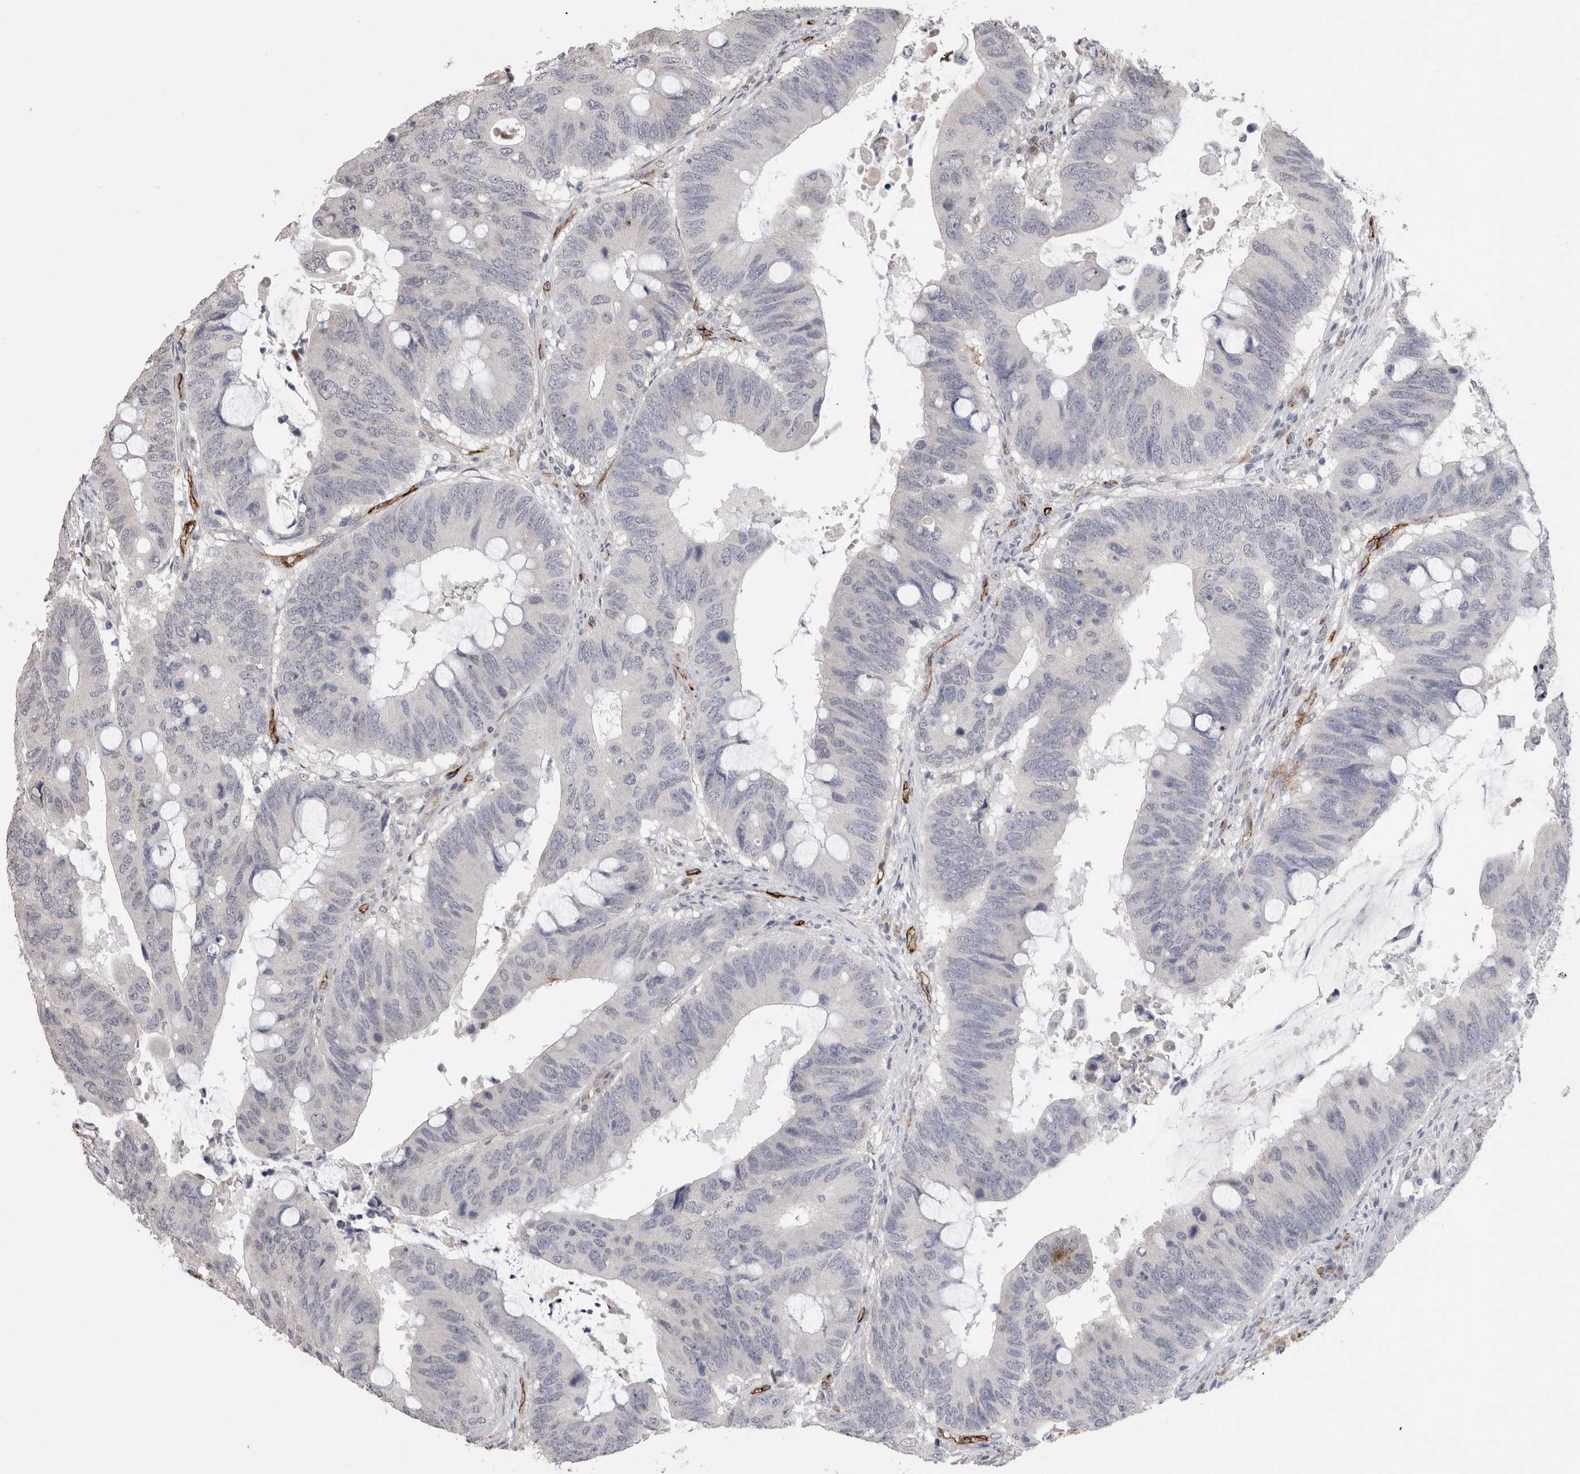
{"staining": {"intensity": "negative", "quantity": "none", "location": "none"}, "tissue": "colorectal cancer", "cell_type": "Tumor cells", "image_type": "cancer", "snomed": [{"axis": "morphology", "description": "Adenocarcinoma, NOS"}, {"axis": "topography", "description": "Colon"}], "caption": "Colorectal adenocarcinoma stained for a protein using IHC demonstrates no staining tumor cells.", "gene": "CDH13", "patient": {"sex": "male", "age": 71}}